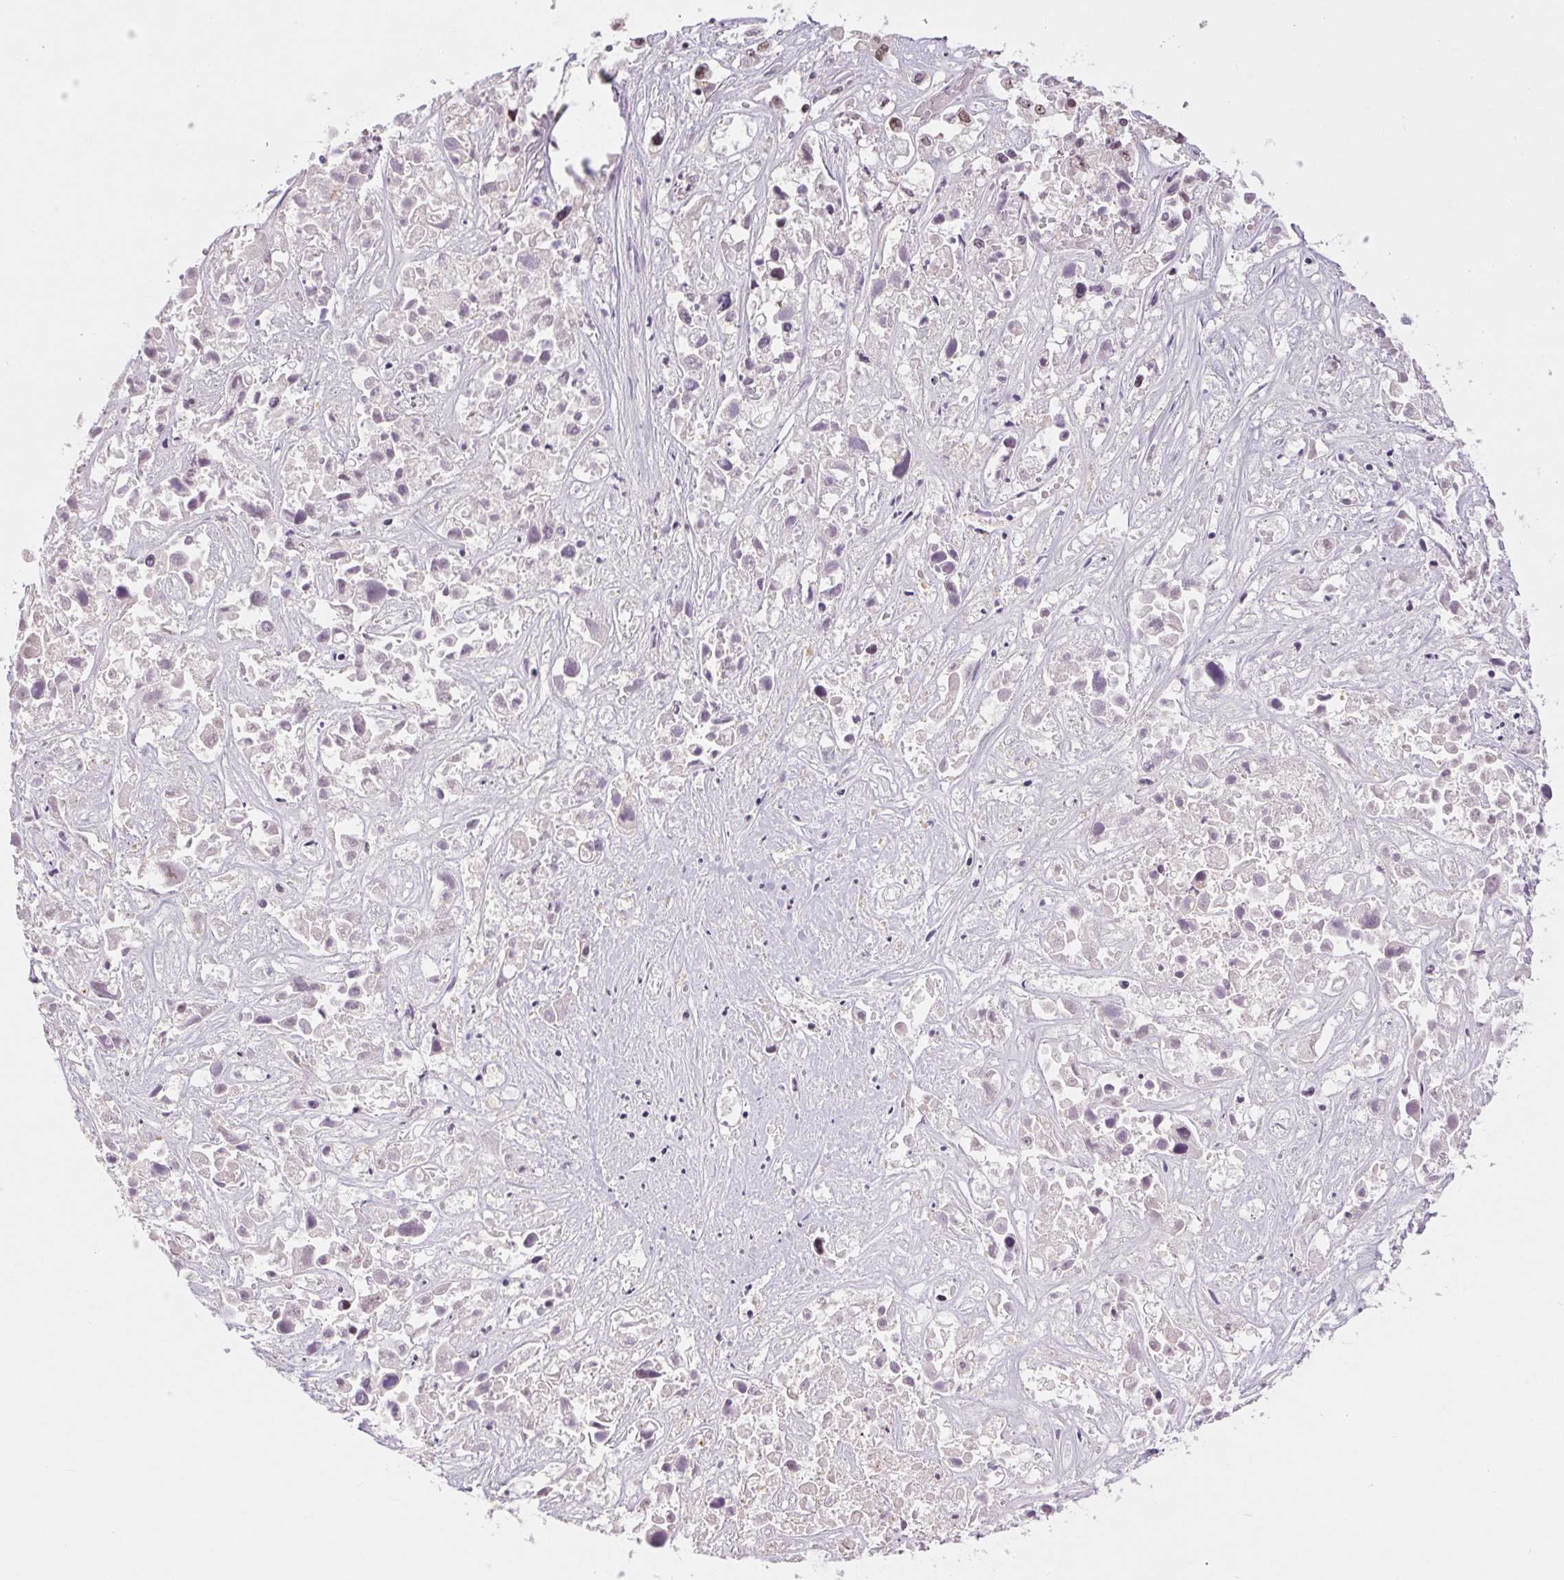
{"staining": {"intensity": "negative", "quantity": "none", "location": "none"}, "tissue": "liver cancer", "cell_type": "Tumor cells", "image_type": "cancer", "snomed": [{"axis": "morphology", "description": "Cholangiocarcinoma"}, {"axis": "topography", "description": "Liver"}], "caption": "A high-resolution photomicrograph shows immunohistochemistry staining of cholangiocarcinoma (liver), which demonstrates no significant positivity in tumor cells.", "gene": "CD2BP2", "patient": {"sex": "male", "age": 81}}